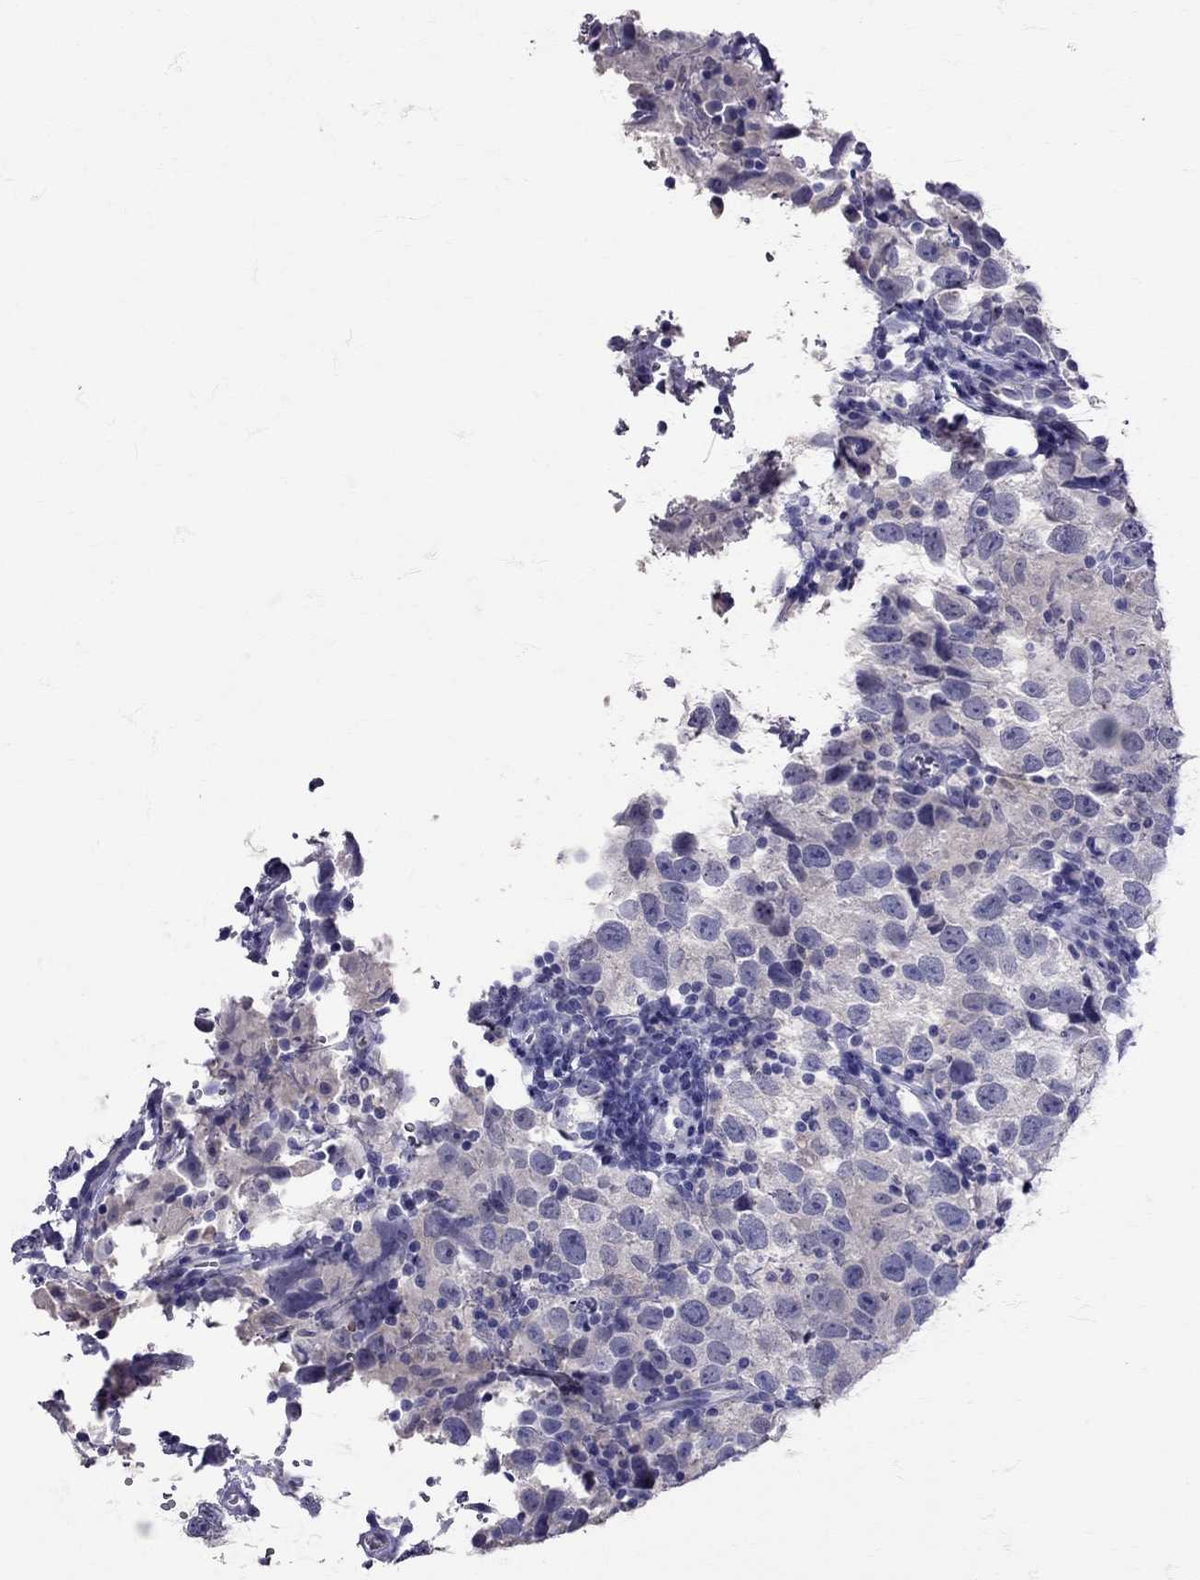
{"staining": {"intensity": "negative", "quantity": "none", "location": "none"}, "tissue": "testis cancer", "cell_type": "Tumor cells", "image_type": "cancer", "snomed": [{"axis": "morphology", "description": "Seminoma, NOS"}, {"axis": "topography", "description": "Testis"}], "caption": "A high-resolution micrograph shows IHC staining of testis cancer (seminoma), which reveals no significant positivity in tumor cells.", "gene": "TBR1", "patient": {"sex": "male", "age": 26}}